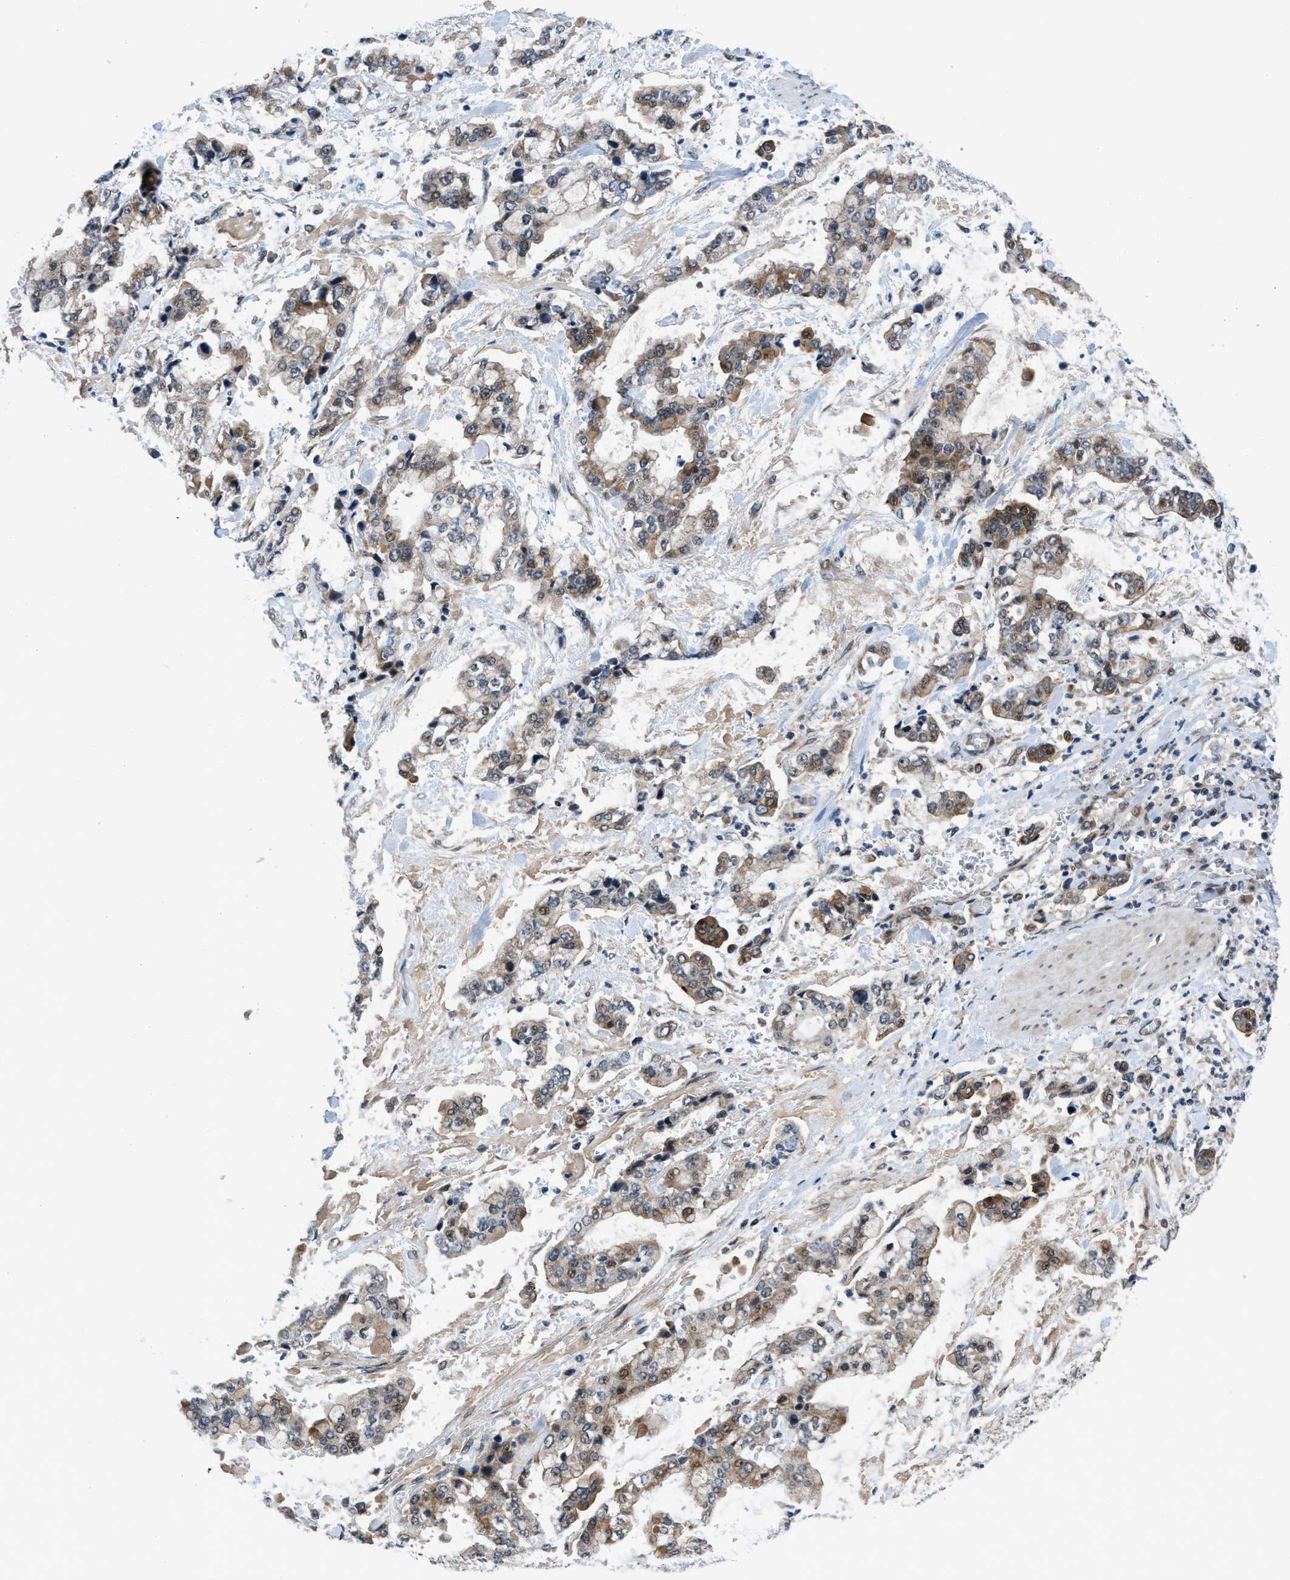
{"staining": {"intensity": "moderate", "quantity": ">75%", "location": "cytoplasmic/membranous,nuclear"}, "tissue": "stomach cancer", "cell_type": "Tumor cells", "image_type": "cancer", "snomed": [{"axis": "morphology", "description": "Normal tissue, NOS"}, {"axis": "morphology", "description": "Adenocarcinoma, NOS"}, {"axis": "topography", "description": "Stomach, upper"}, {"axis": "topography", "description": "Stomach"}], "caption": "This image exhibits adenocarcinoma (stomach) stained with IHC to label a protein in brown. The cytoplasmic/membranous and nuclear of tumor cells show moderate positivity for the protein. Nuclei are counter-stained blue.", "gene": "SETD5", "patient": {"sex": "male", "age": 76}}